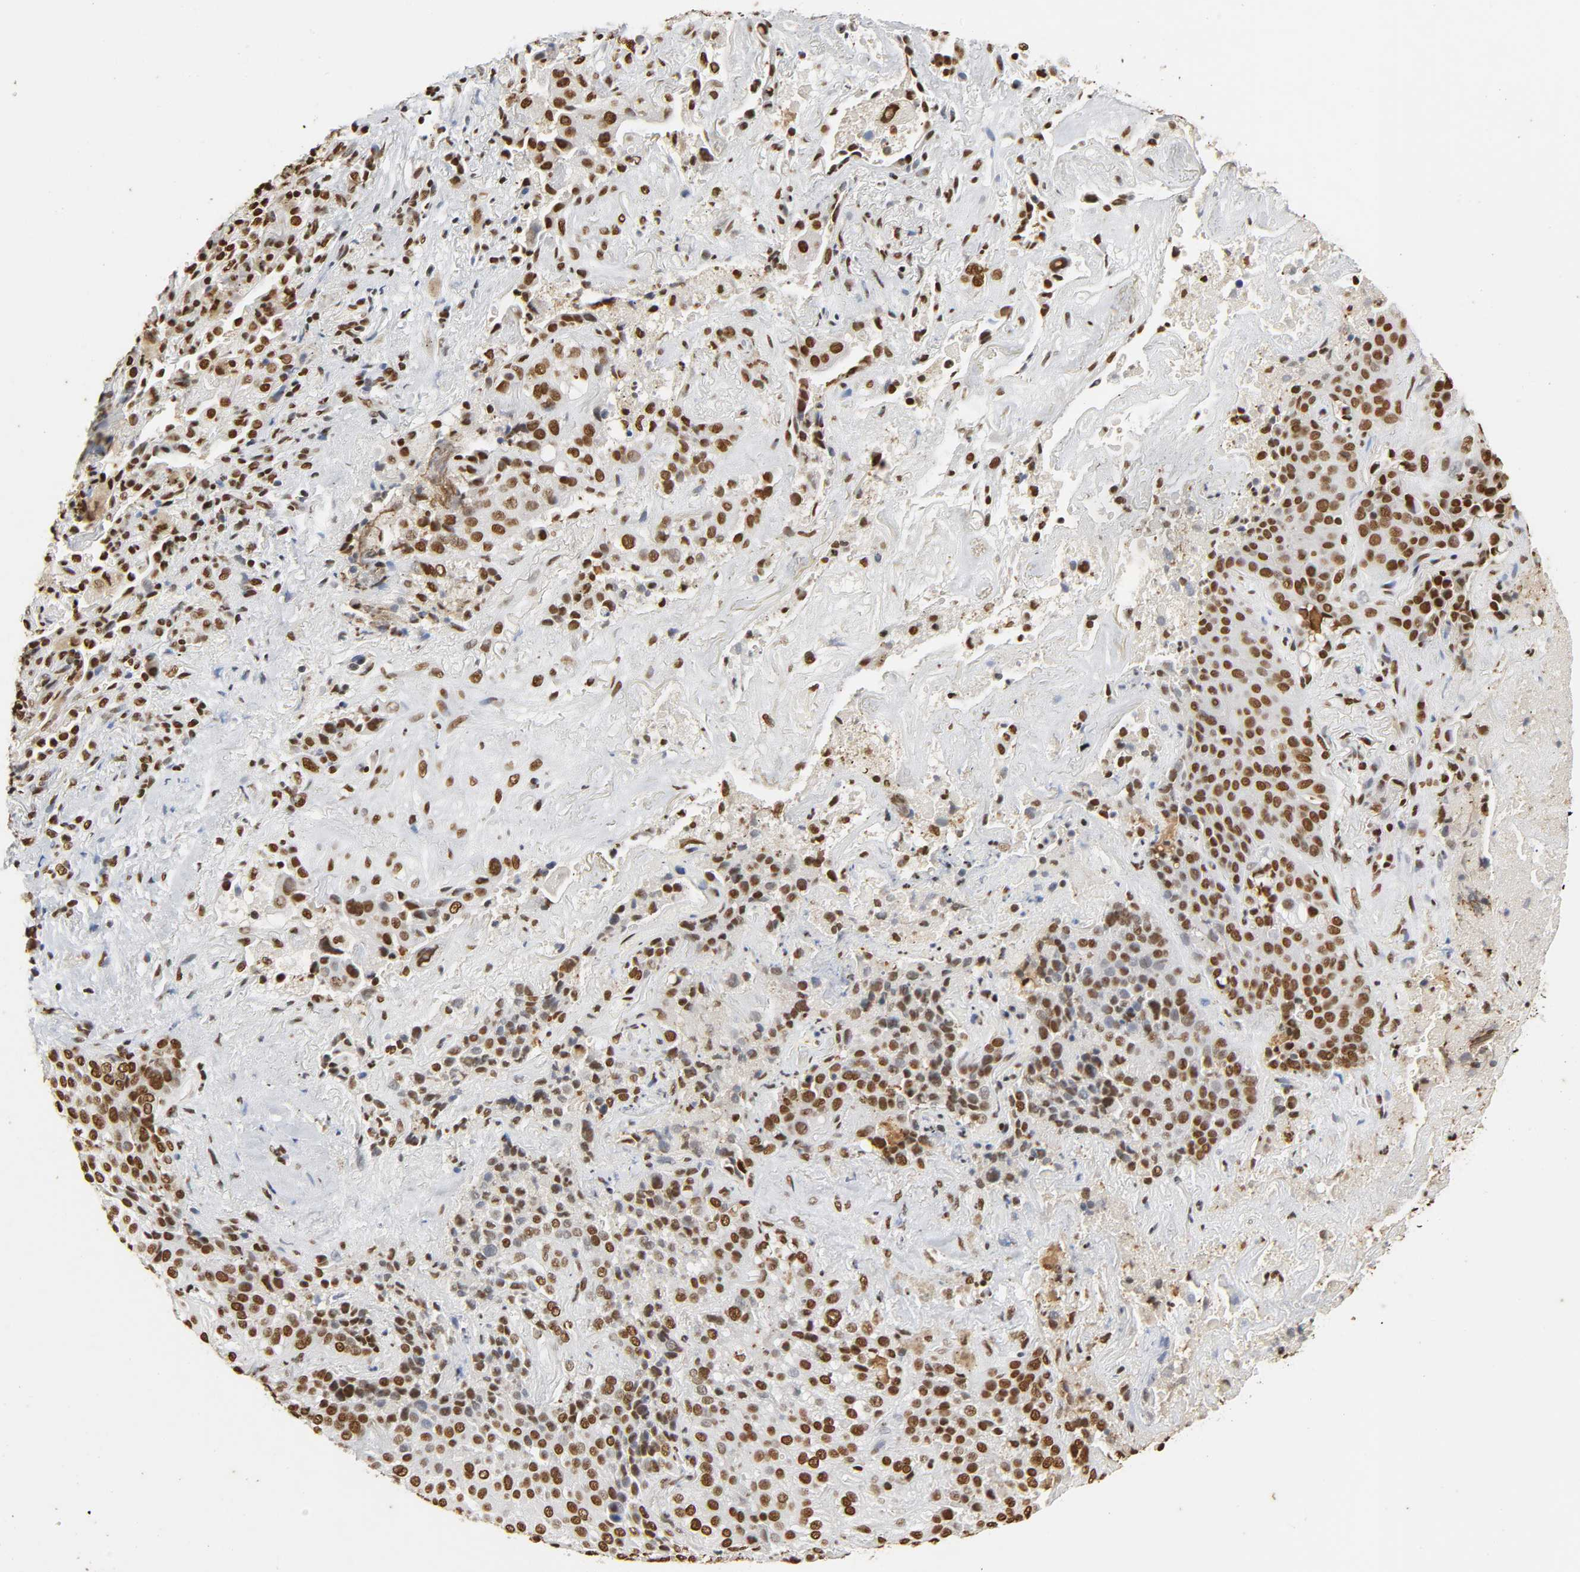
{"staining": {"intensity": "strong", "quantity": ">75%", "location": "nuclear"}, "tissue": "lung cancer", "cell_type": "Tumor cells", "image_type": "cancer", "snomed": [{"axis": "morphology", "description": "Squamous cell carcinoma, NOS"}, {"axis": "topography", "description": "Lung"}], "caption": "High-magnification brightfield microscopy of squamous cell carcinoma (lung) stained with DAB (3,3'-diaminobenzidine) (brown) and counterstained with hematoxylin (blue). tumor cells exhibit strong nuclear expression is seen in approximately>75% of cells.", "gene": "HNRNPC", "patient": {"sex": "male", "age": 54}}